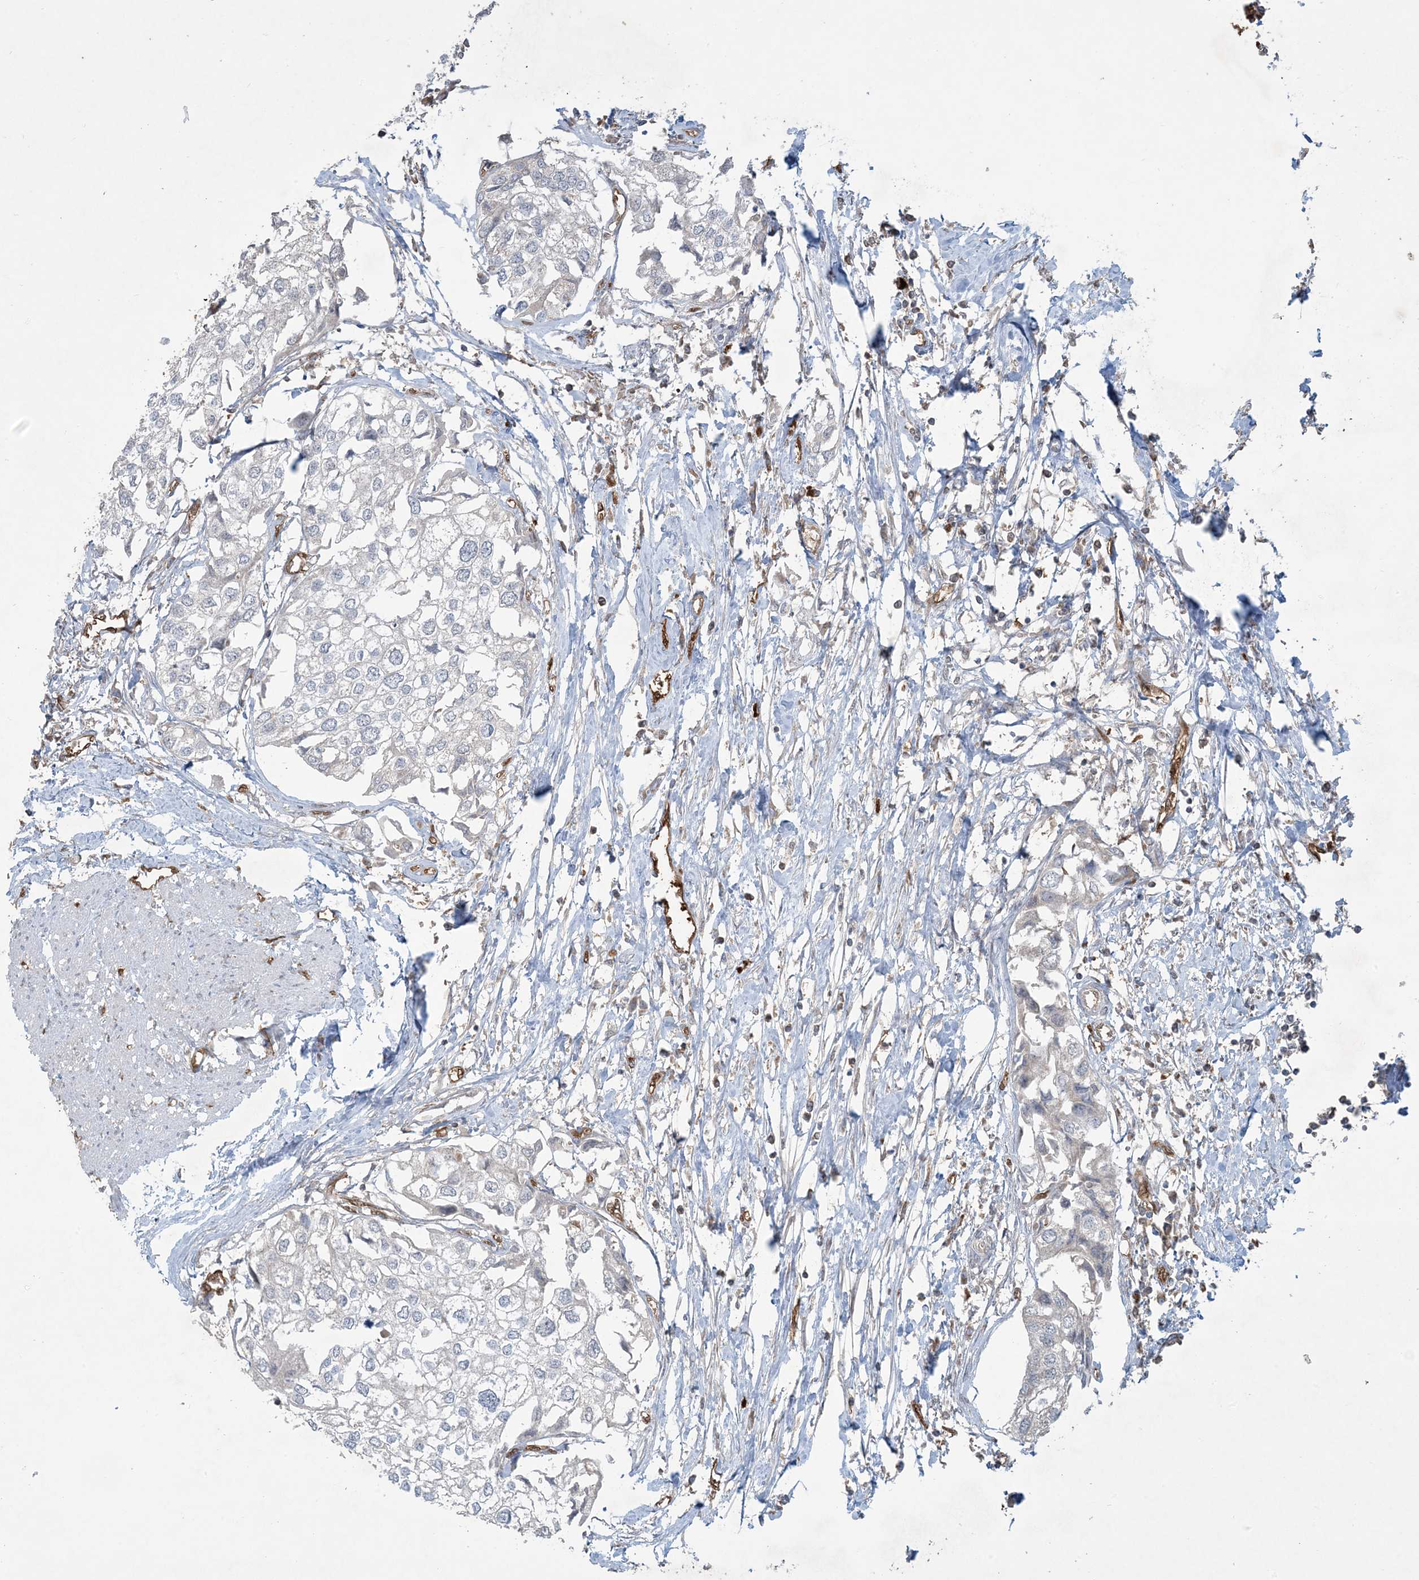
{"staining": {"intensity": "negative", "quantity": "none", "location": "none"}, "tissue": "urothelial cancer", "cell_type": "Tumor cells", "image_type": "cancer", "snomed": [{"axis": "morphology", "description": "Urothelial carcinoma, High grade"}, {"axis": "topography", "description": "Urinary bladder"}], "caption": "The immunohistochemistry image has no significant positivity in tumor cells of high-grade urothelial carcinoma tissue.", "gene": "PPM1F", "patient": {"sex": "male", "age": 64}}